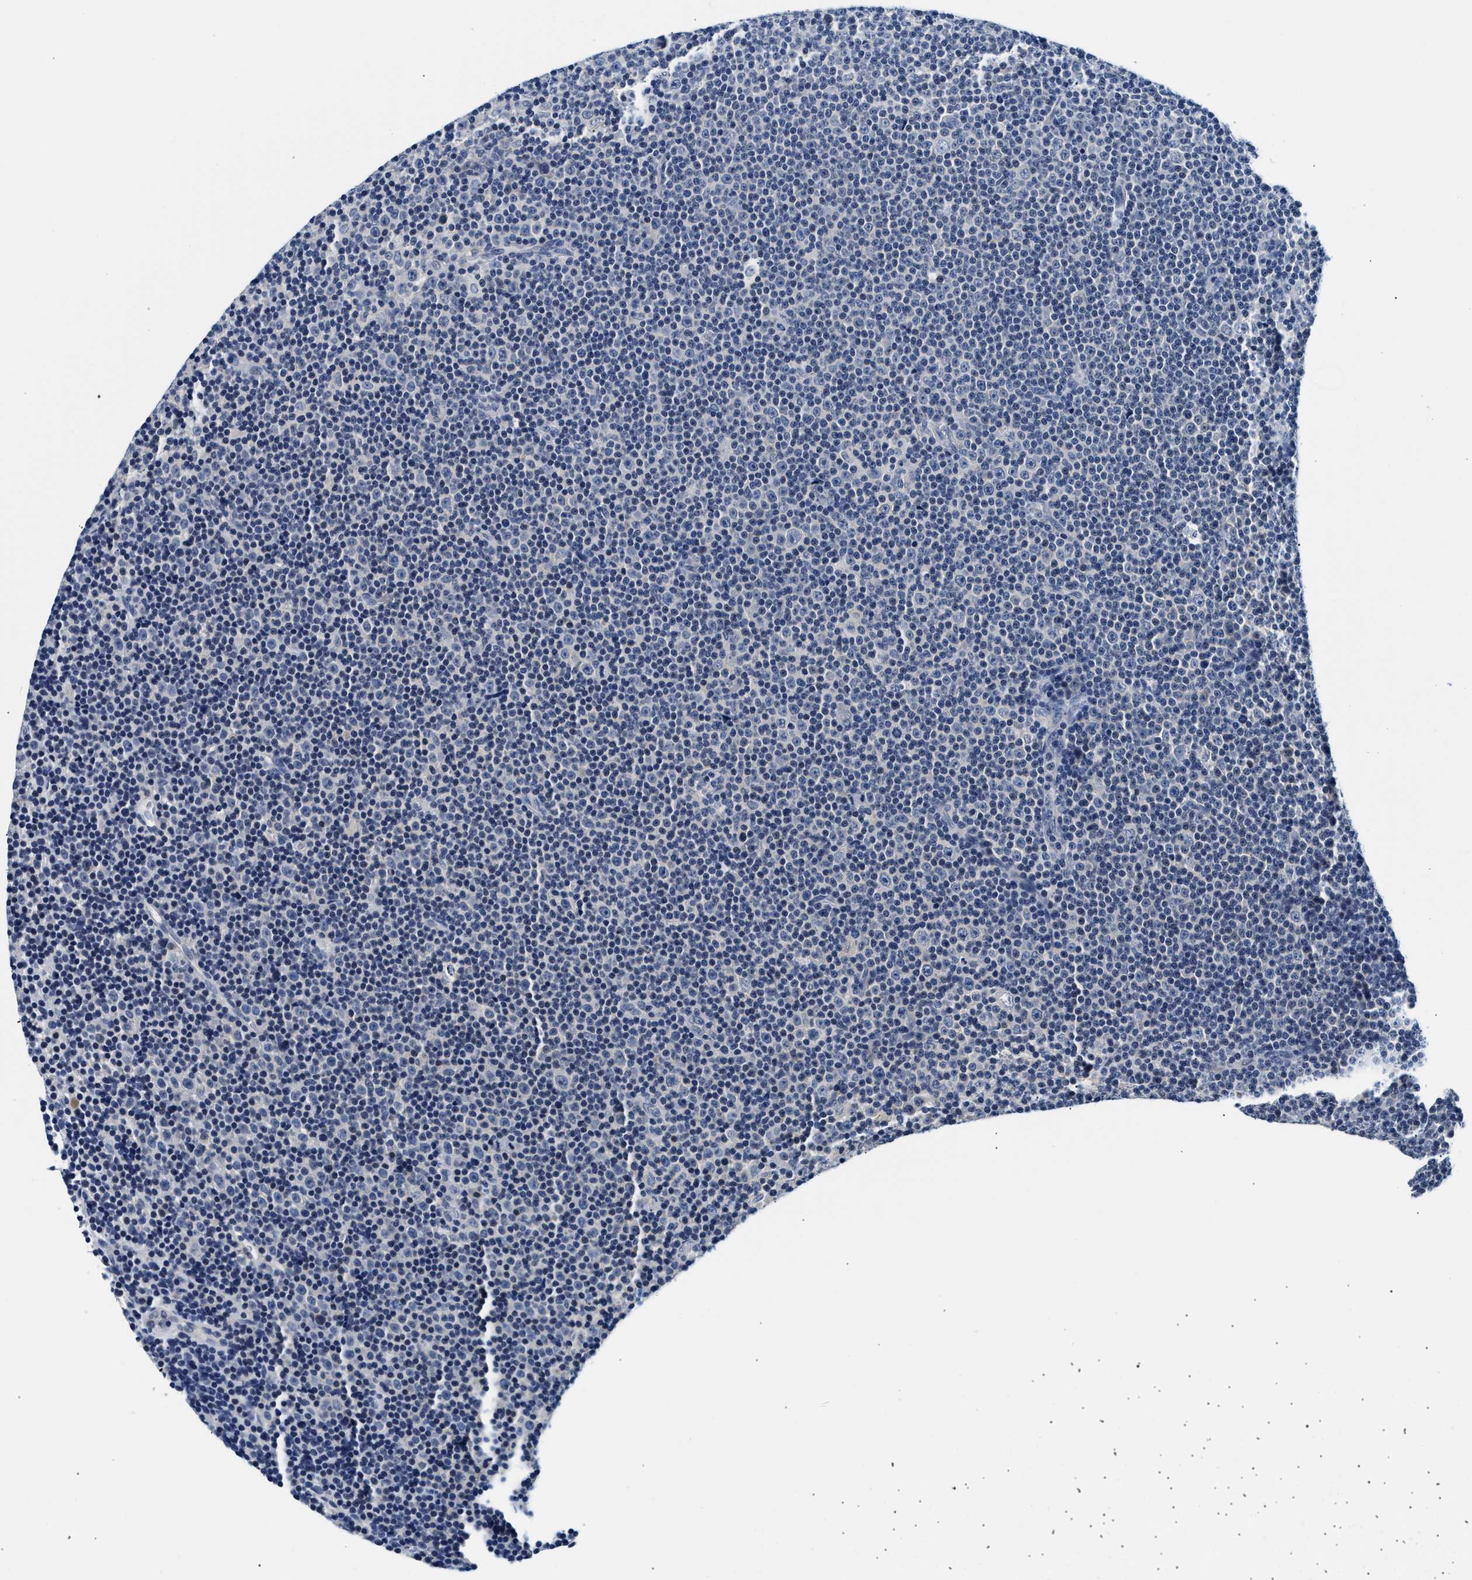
{"staining": {"intensity": "negative", "quantity": "none", "location": "none"}, "tissue": "lymphoma", "cell_type": "Tumor cells", "image_type": "cancer", "snomed": [{"axis": "morphology", "description": "Malignant lymphoma, non-Hodgkin's type, Low grade"}, {"axis": "topography", "description": "Lymph node"}], "caption": "Tumor cells are negative for protein expression in human malignant lymphoma, non-Hodgkin's type (low-grade).", "gene": "UCHL3", "patient": {"sex": "female", "age": 67}}